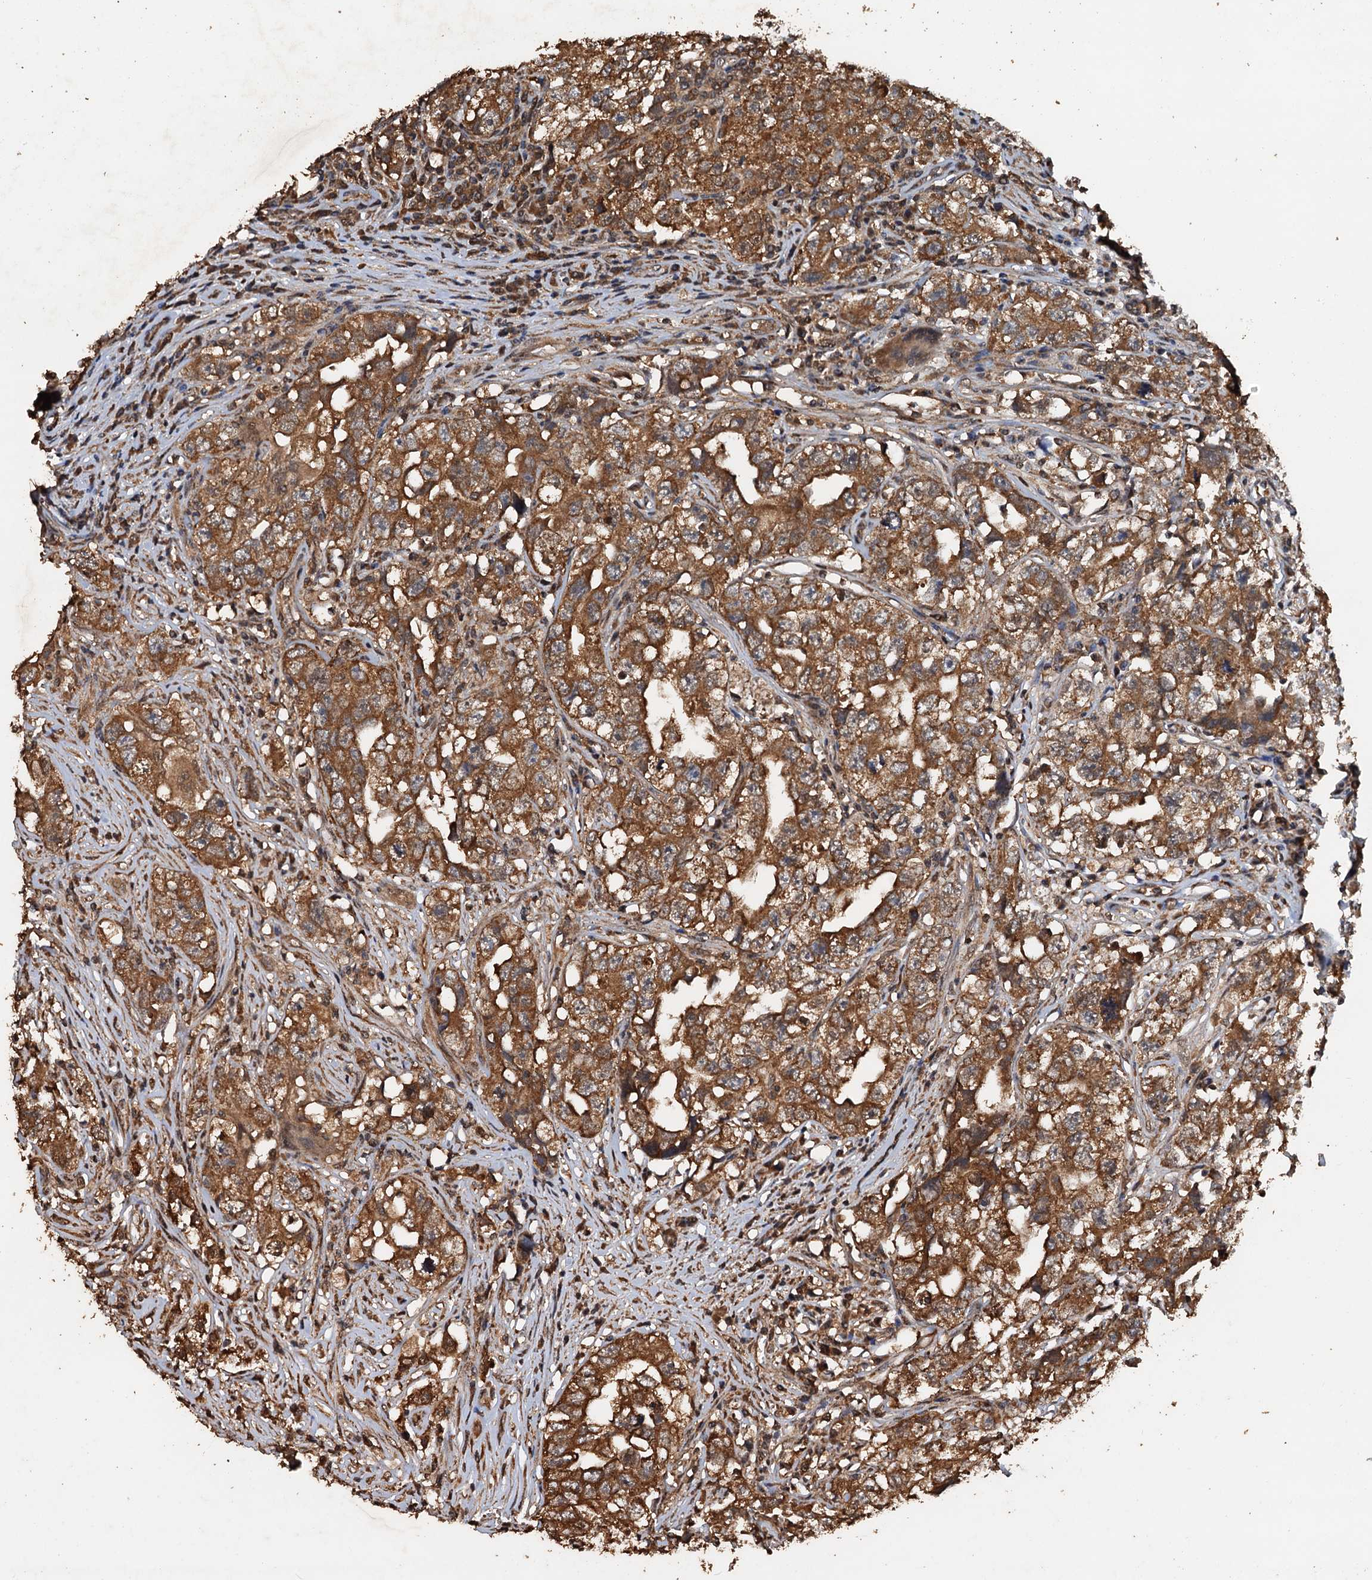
{"staining": {"intensity": "strong", "quantity": ">75%", "location": "cytoplasmic/membranous"}, "tissue": "testis cancer", "cell_type": "Tumor cells", "image_type": "cancer", "snomed": [{"axis": "morphology", "description": "Seminoma, NOS"}, {"axis": "morphology", "description": "Carcinoma, Embryonal, NOS"}, {"axis": "topography", "description": "Testis"}], "caption": "Testis cancer stained with a brown dye exhibits strong cytoplasmic/membranous positive staining in approximately >75% of tumor cells.", "gene": "PSMD9", "patient": {"sex": "male", "age": 43}}